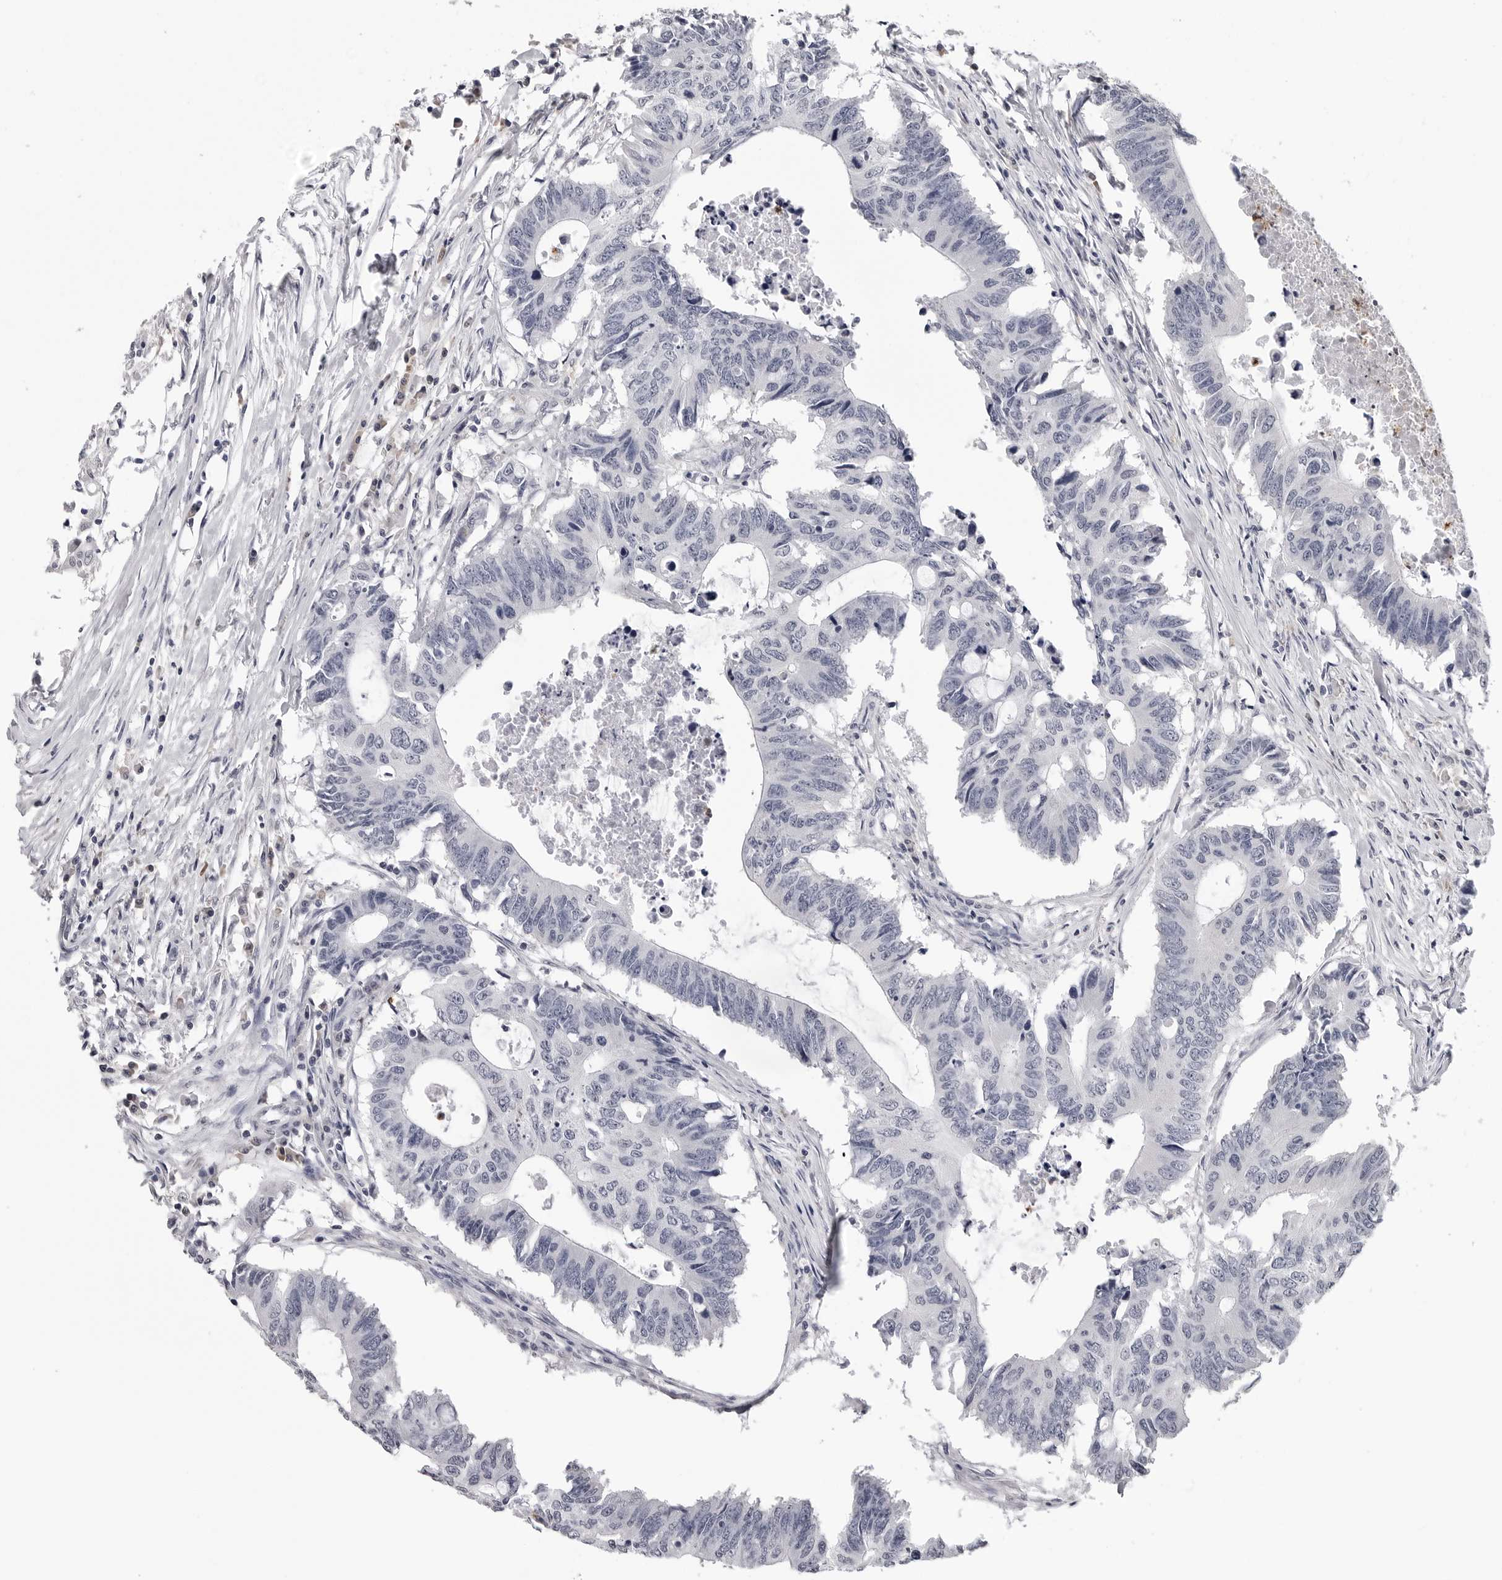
{"staining": {"intensity": "negative", "quantity": "none", "location": "none"}, "tissue": "colorectal cancer", "cell_type": "Tumor cells", "image_type": "cancer", "snomed": [{"axis": "morphology", "description": "Adenocarcinoma, NOS"}, {"axis": "topography", "description": "Colon"}], "caption": "This is a image of immunohistochemistry (IHC) staining of colorectal adenocarcinoma, which shows no staining in tumor cells. (Stains: DAB IHC with hematoxylin counter stain, Microscopy: brightfield microscopy at high magnification).", "gene": "TRMT13", "patient": {"sex": "male", "age": 71}}